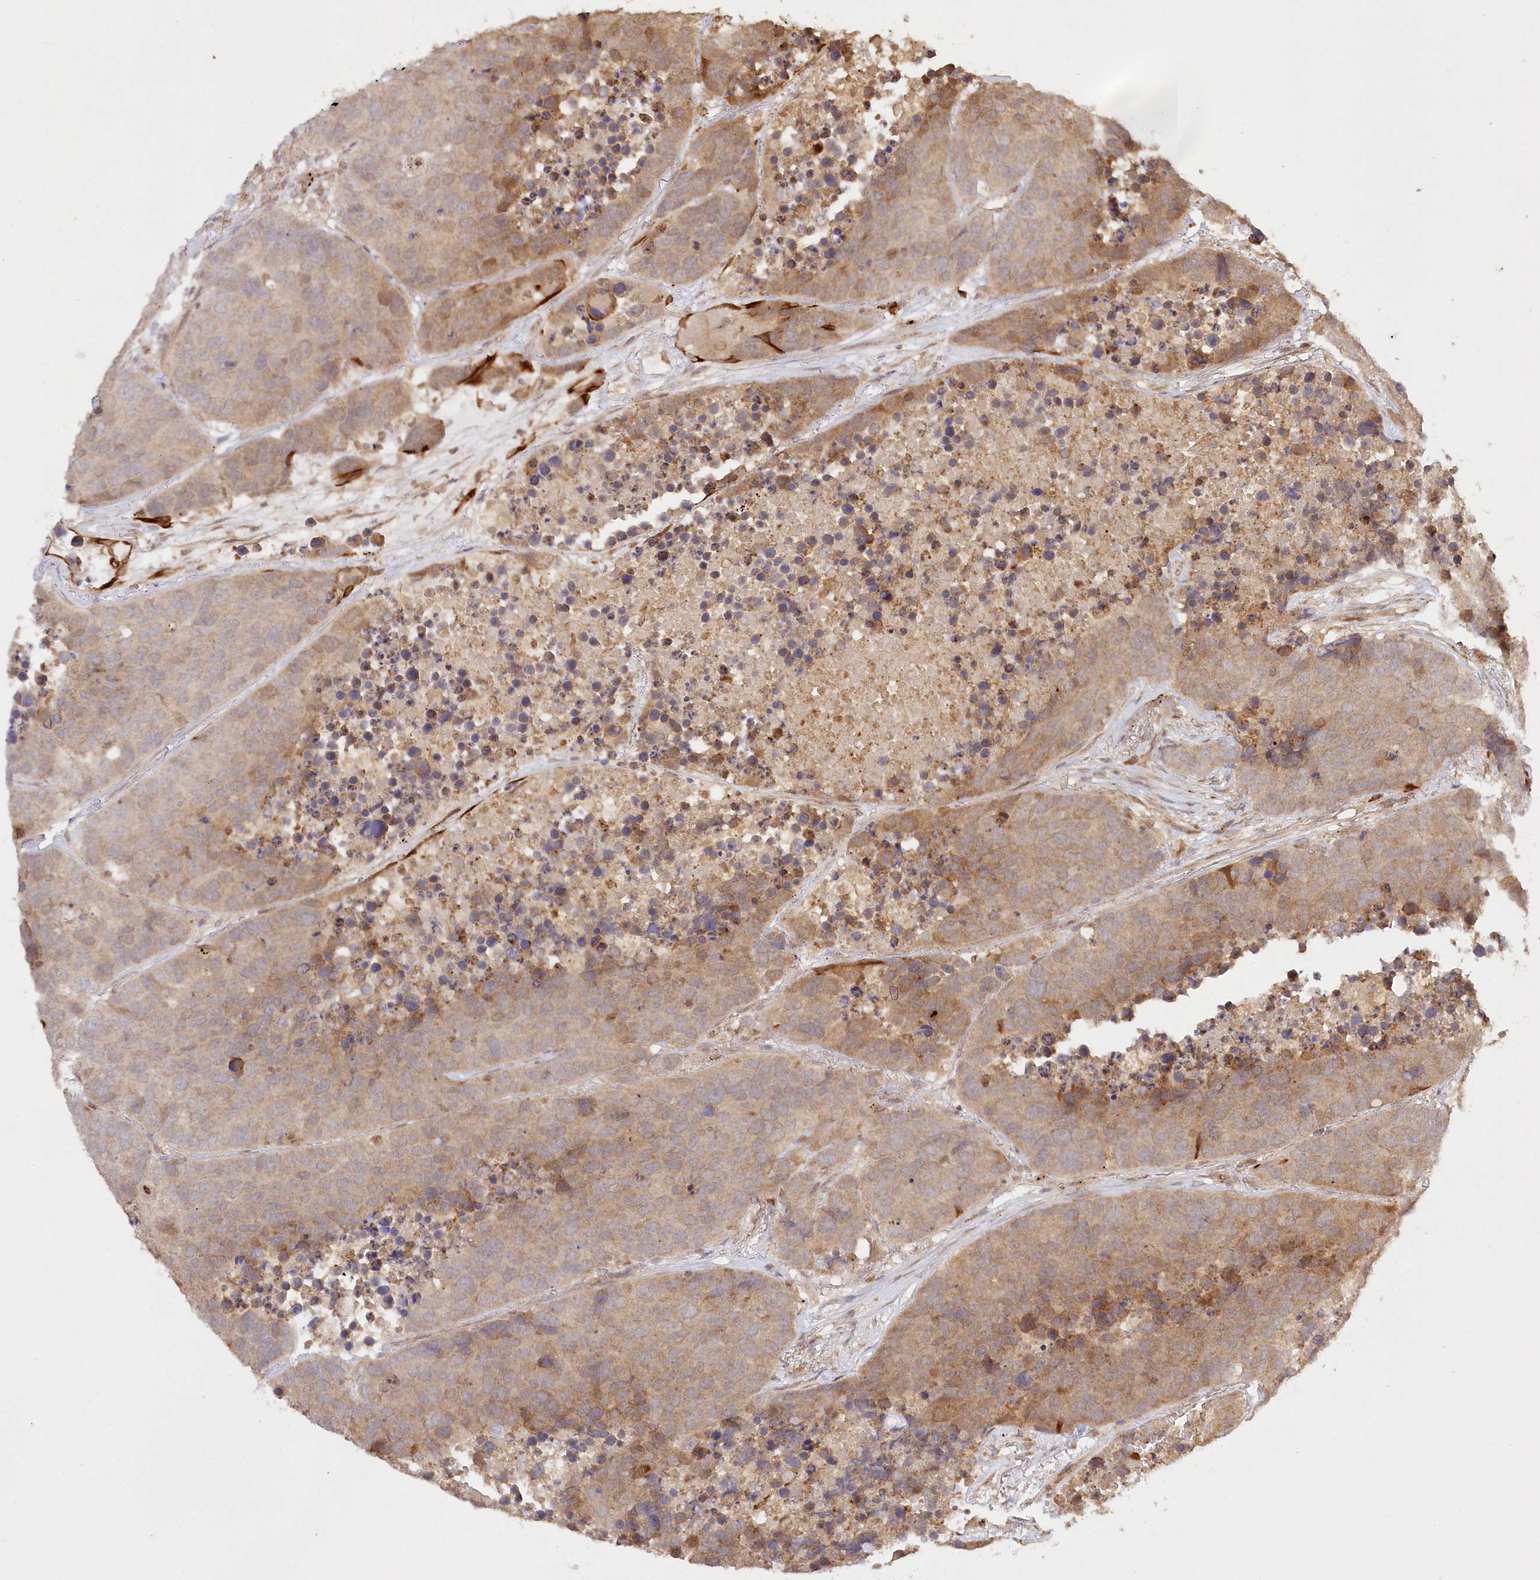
{"staining": {"intensity": "moderate", "quantity": ">75%", "location": "cytoplasmic/membranous"}, "tissue": "carcinoid", "cell_type": "Tumor cells", "image_type": "cancer", "snomed": [{"axis": "morphology", "description": "Carcinoid, malignant, NOS"}, {"axis": "topography", "description": "Lung"}], "caption": "Immunohistochemical staining of carcinoid demonstrates medium levels of moderate cytoplasmic/membranous protein positivity in about >75% of tumor cells.", "gene": "ULK2", "patient": {"sex": "male", "age": 60}}